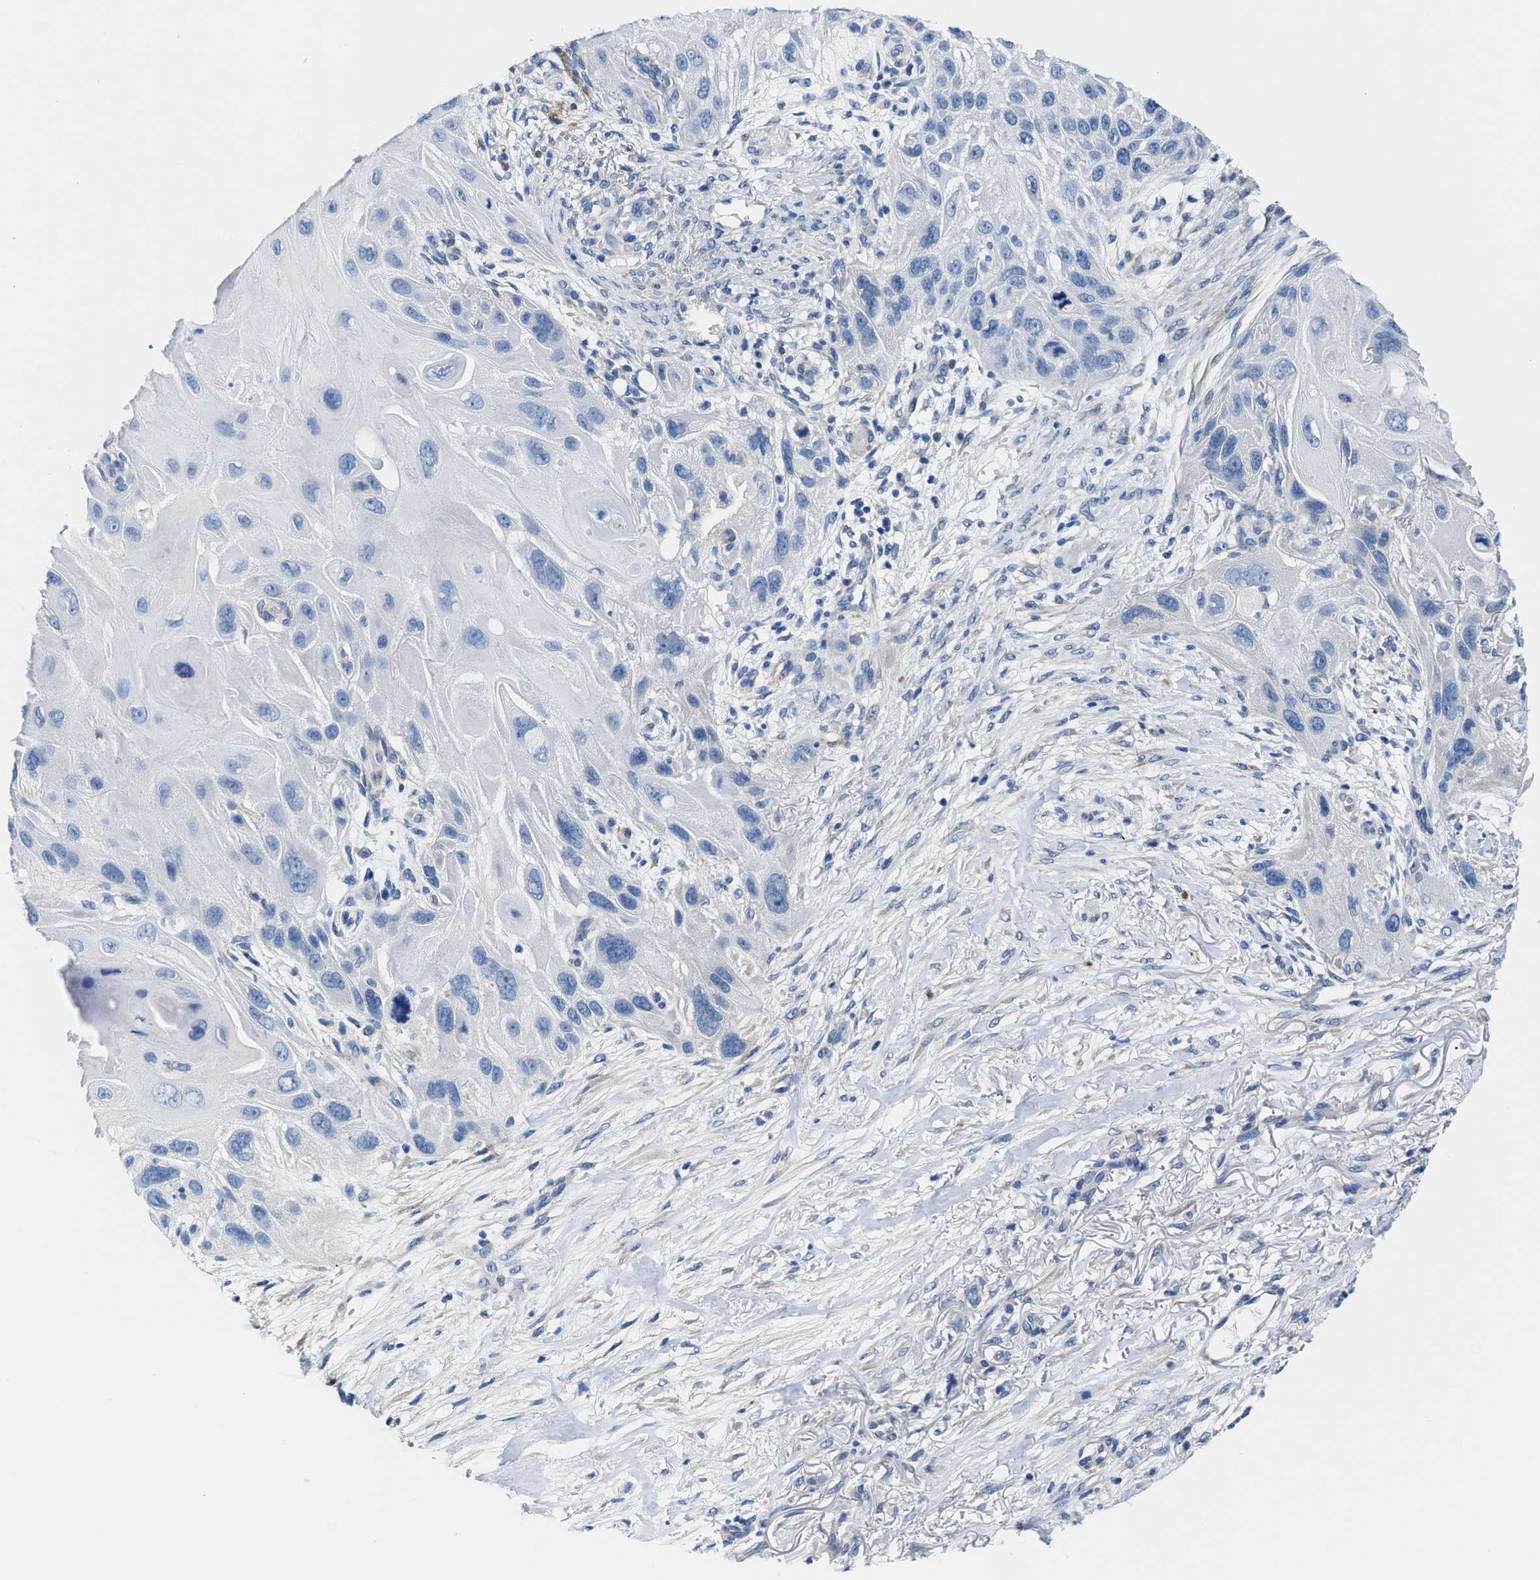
{"staining": {"intensity": "negative", "quantity": "none", "location": "none"}, "tissue": "skin cancer", "cell_type": "Tumor cells", "image_type": "cancer", "snomed": [{"axis": "morphology", "description": "Squamous cell carcinoma, NOS"}, {"axis": "topography", "description": "Skin"}], "caption": "Photomicrograph shows no significant protein staining in tumor cells of skin cancer.", "gene": "DSCAM", "patient": {"sex": "female", "age": 77}}